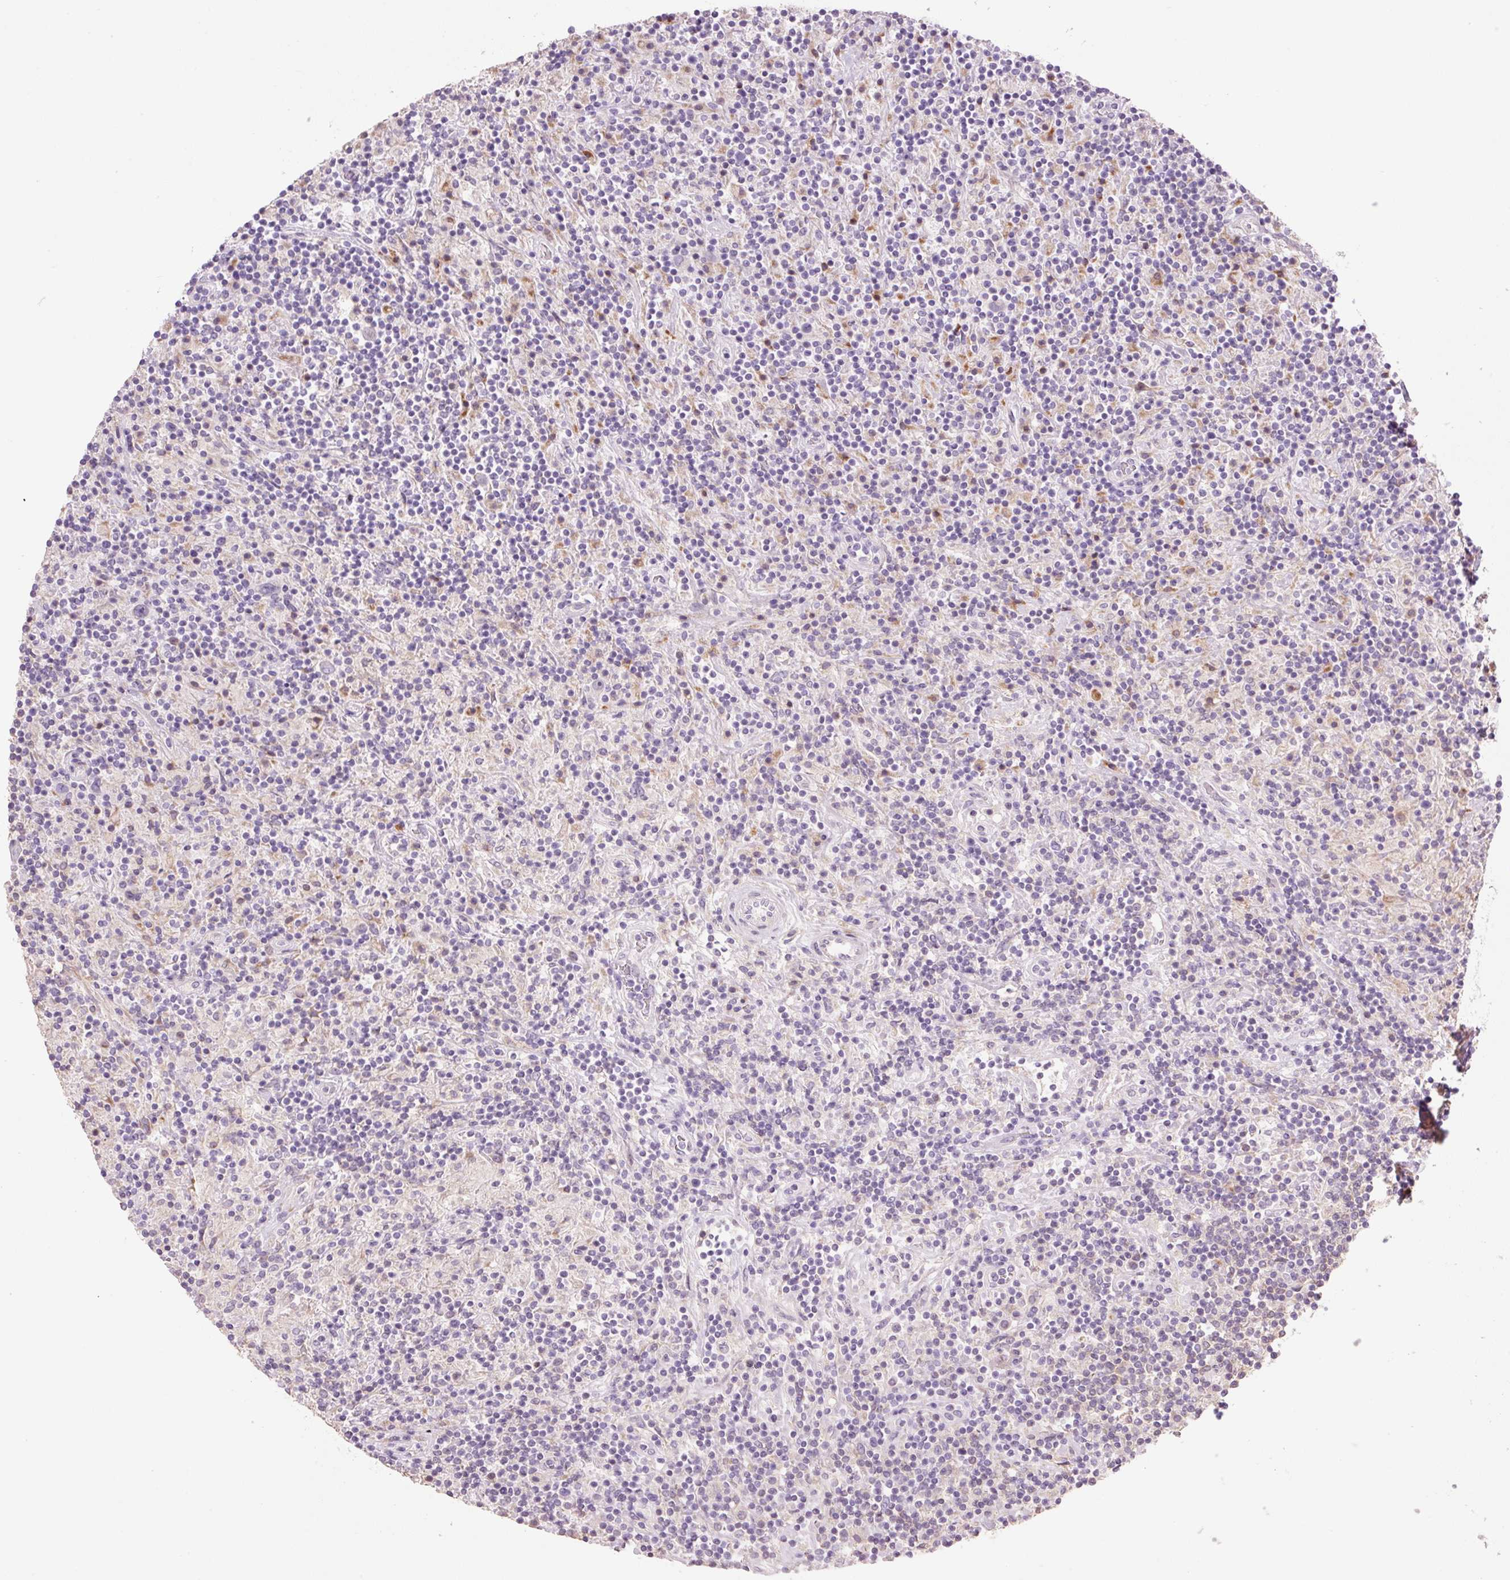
{"staining": {"intensity": "negative", "quantity": "none", "location": "none"}, "tissue": "lymphoma", "cell_type": "Tumor cells", "image_type": "cancer", "snomed": [{"axis": "morphology", "description": "Hodgkin's disease, NOS"}, {"axis": "topography", "description": "Lymph node"}], "caption": "An immunohistochemistry (IHC) image of lymphoma is shown. There is no staining in tumor cells of lymphoma.", "gene": "HAX1", "patient": {"sex": "male", "age": 70}}